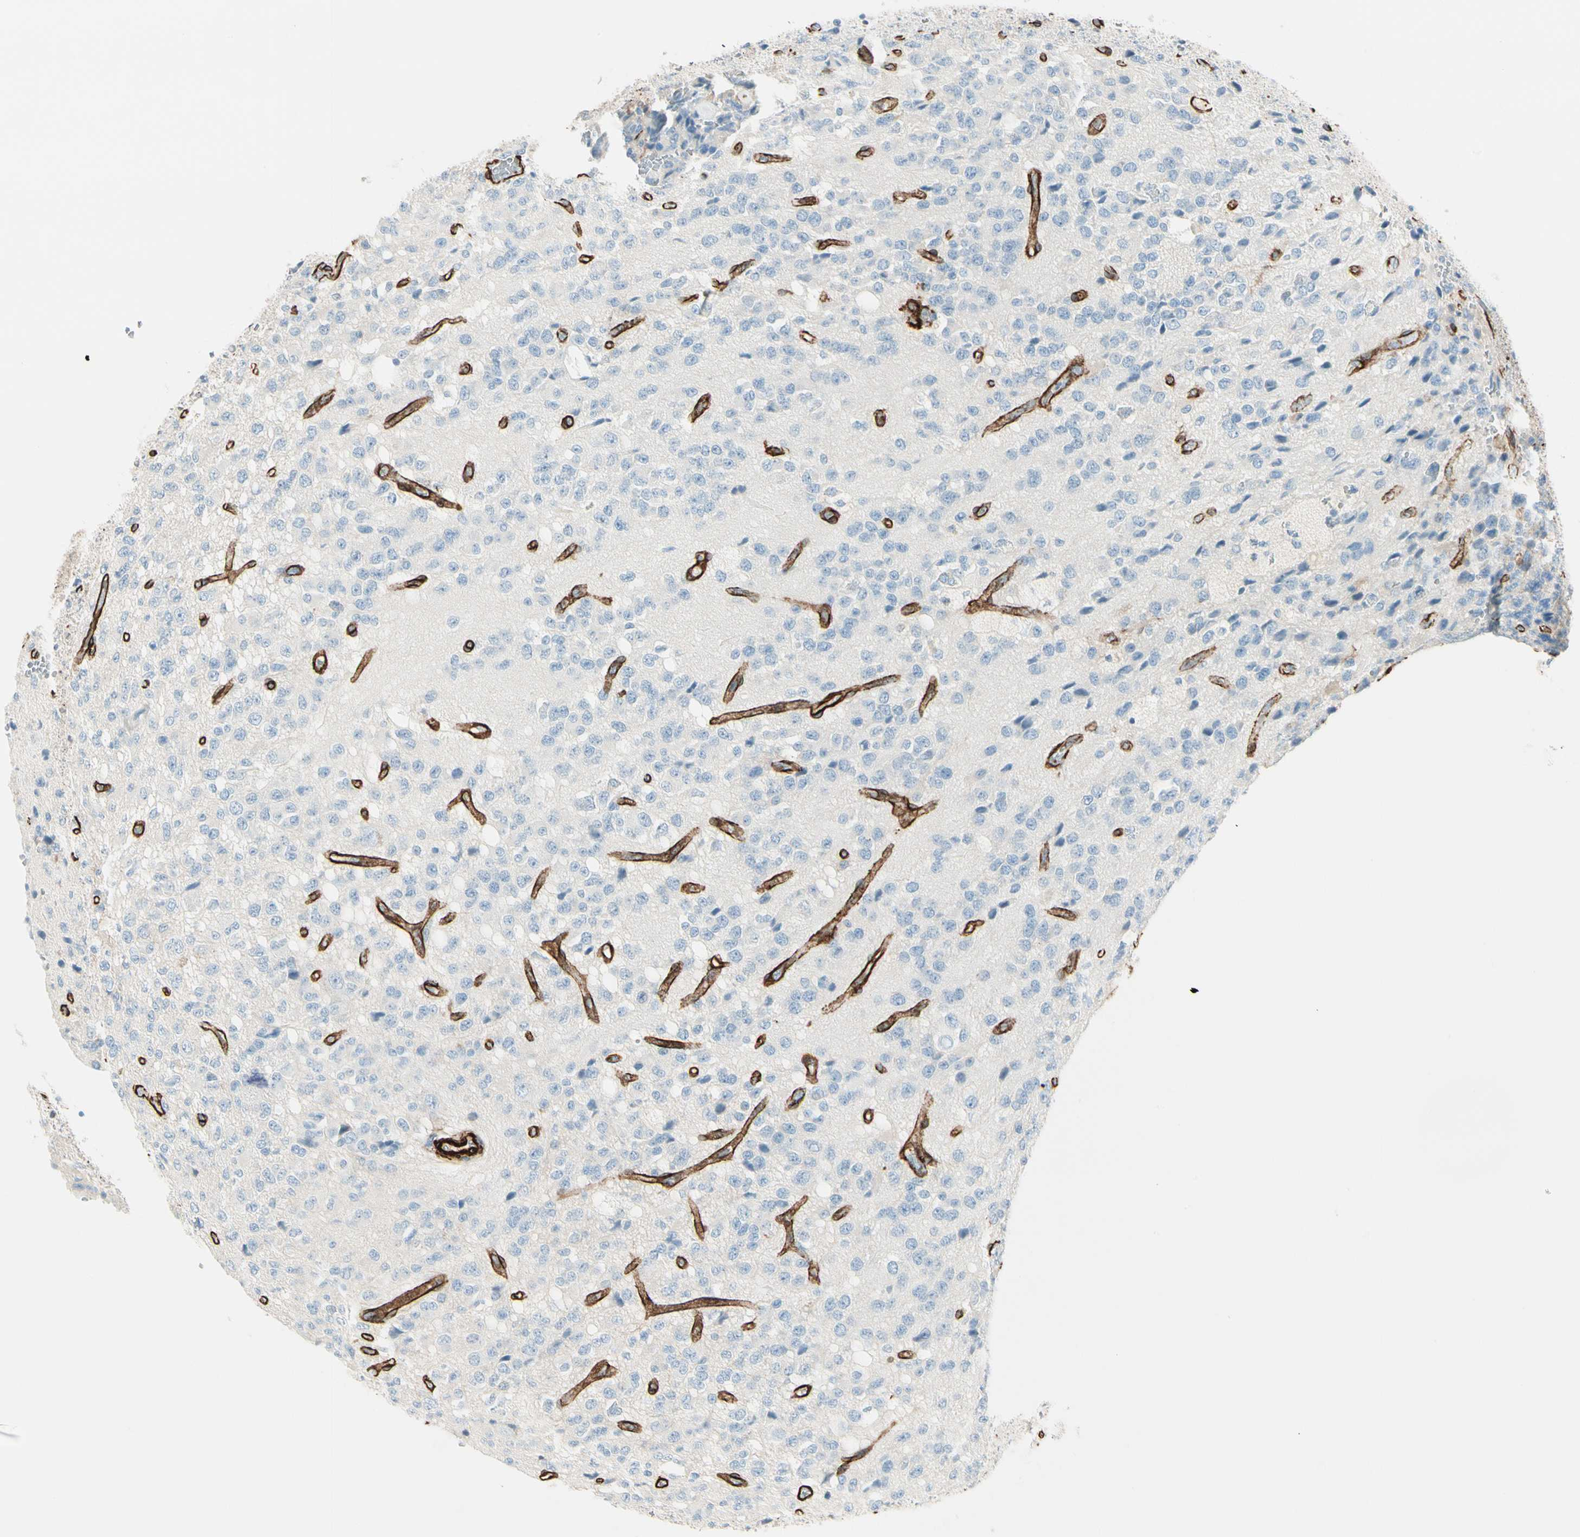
{"staining": {"intensity": "negative", "quantity": "none", "location": "none"}, "tissue": "glioma", "cell_type": "Tumor cells", "image_type": "cancer", "snomed": [{"axis": "morphology", "description": "Glioma, malignant, High grade"}, {"axis": "topography", "description": "pancreas cauda"}], "caption": "A photomicrograph of human glioma is negative for staining in tumor cells.", "gene": "CALD1", "patient": {"sex": "male", "age": 60}}